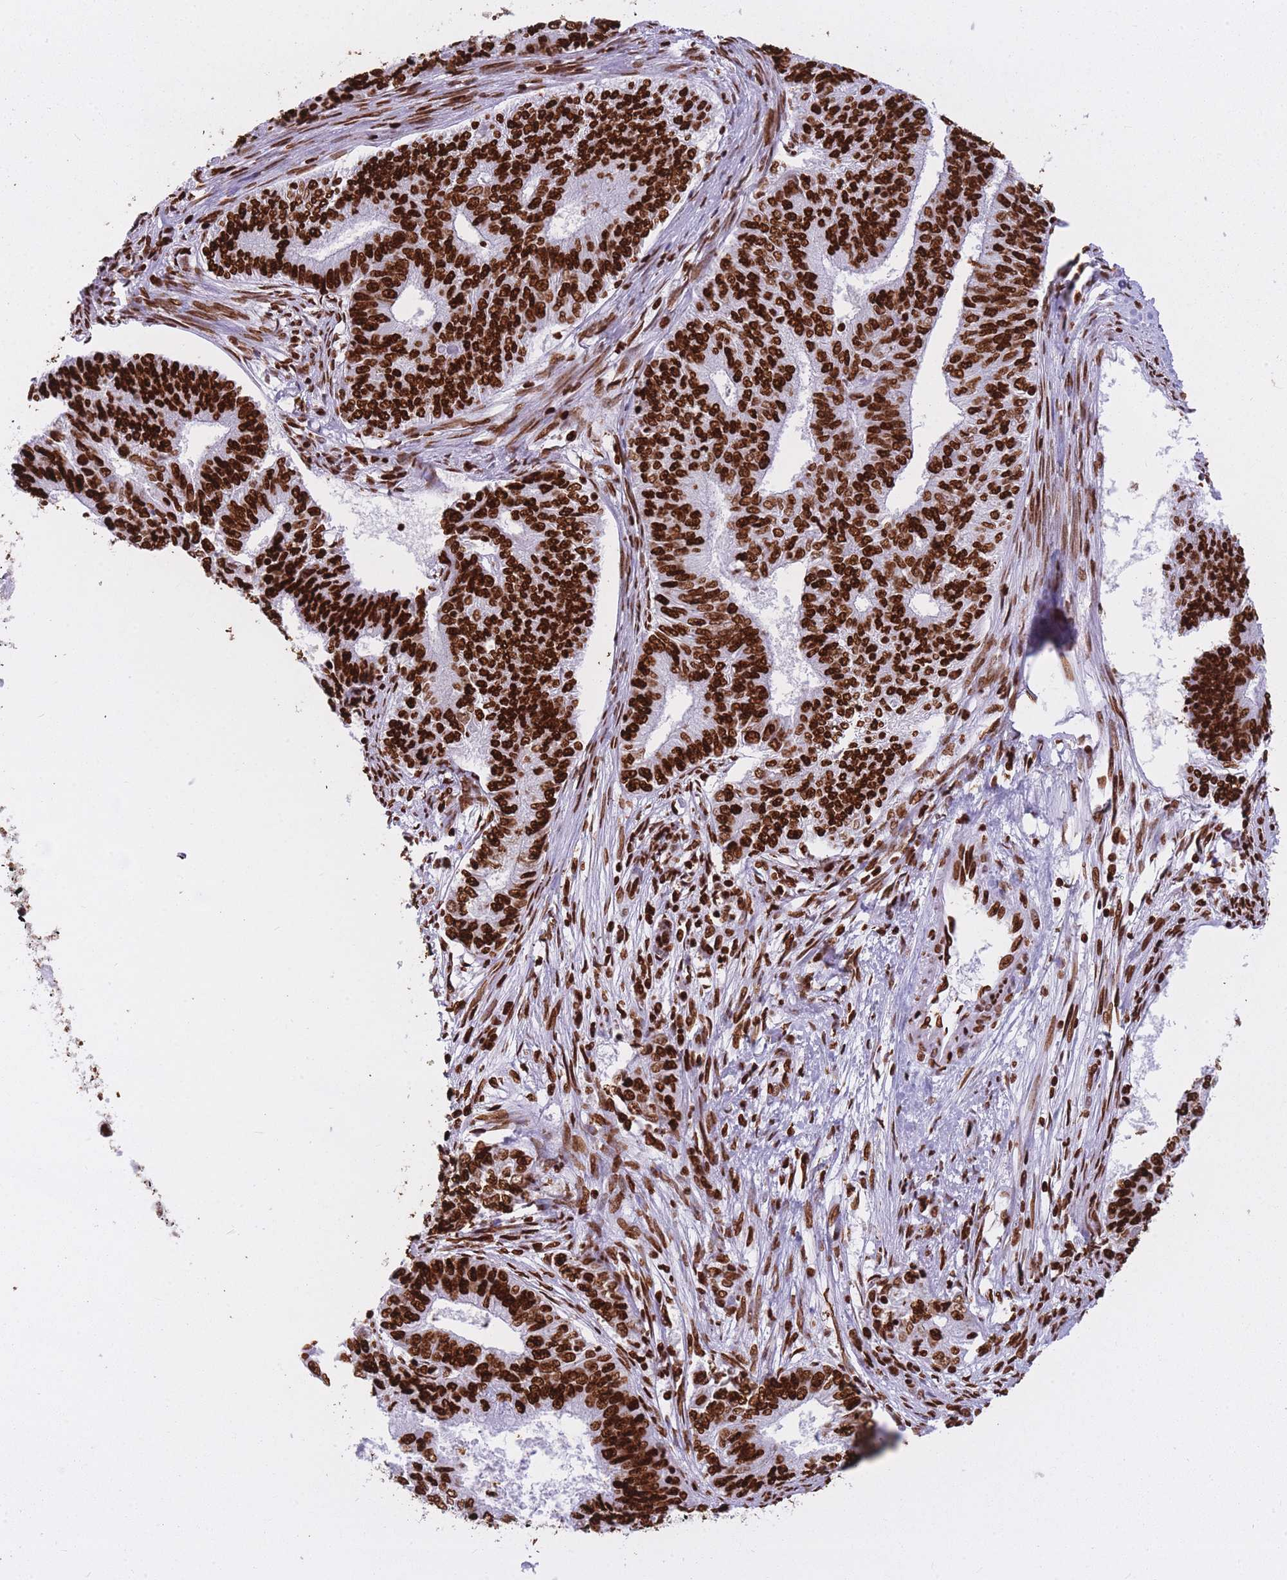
{"staining": {"intensity": "strong", "quantity": ">75%", "location": "nuclear"}, "tissue": "endometrial cancer", "cell_type": "Tumor cells", "image_type": "cancer", "snomed": [{"axis": "morphology", "description": "Adenocarcinoma, NOS"}, {"axis": "topography", "description": "Endometrium"}], "caption": "Adenocarcinoma (endometrial) stained with a protein marker displays strong staining in tumor cells.", "gene": "HNRNPUL1", "patient": {"sex": "female", "age": 62}}